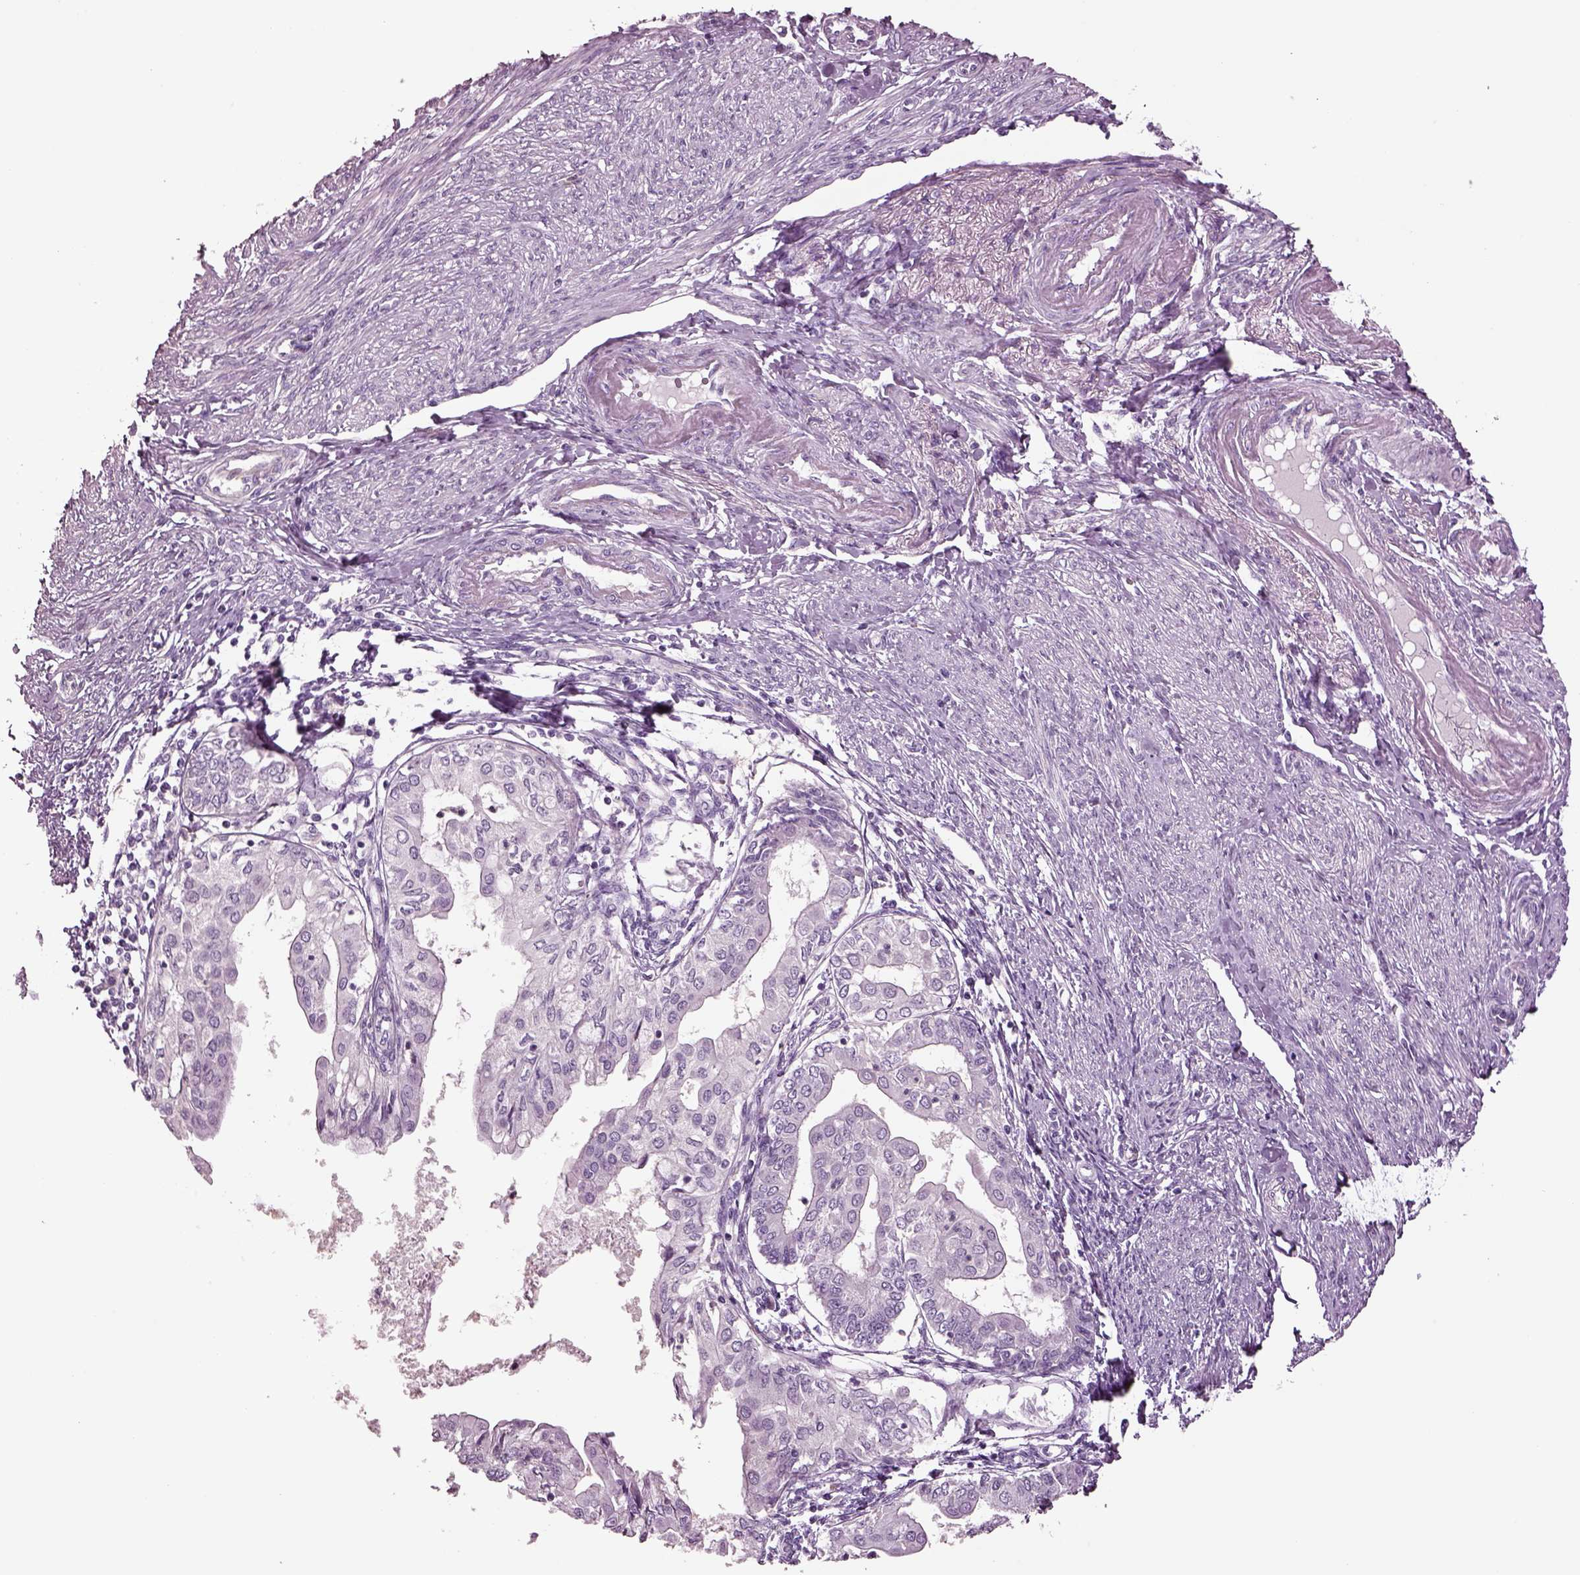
{"staining": {"intensity": "negative", "quantity": "none", "location": "none"}, "tissue": "endometrial cancer", "cell_type": "Tumor cells", "image_type": "cancer", "snomed": [{"axis": "morphology", "description": "Adenocarcinoma, NOS"}, {"axis": "topography", "description": "Endometrium"}], "caption": "Adenocarcinoma (endometrial) was stained to show a protein in brown. There is no significant positivity in tumor cells.", "gene": "GUCA1A", "patient": {"sex": "female", "age": 68}}